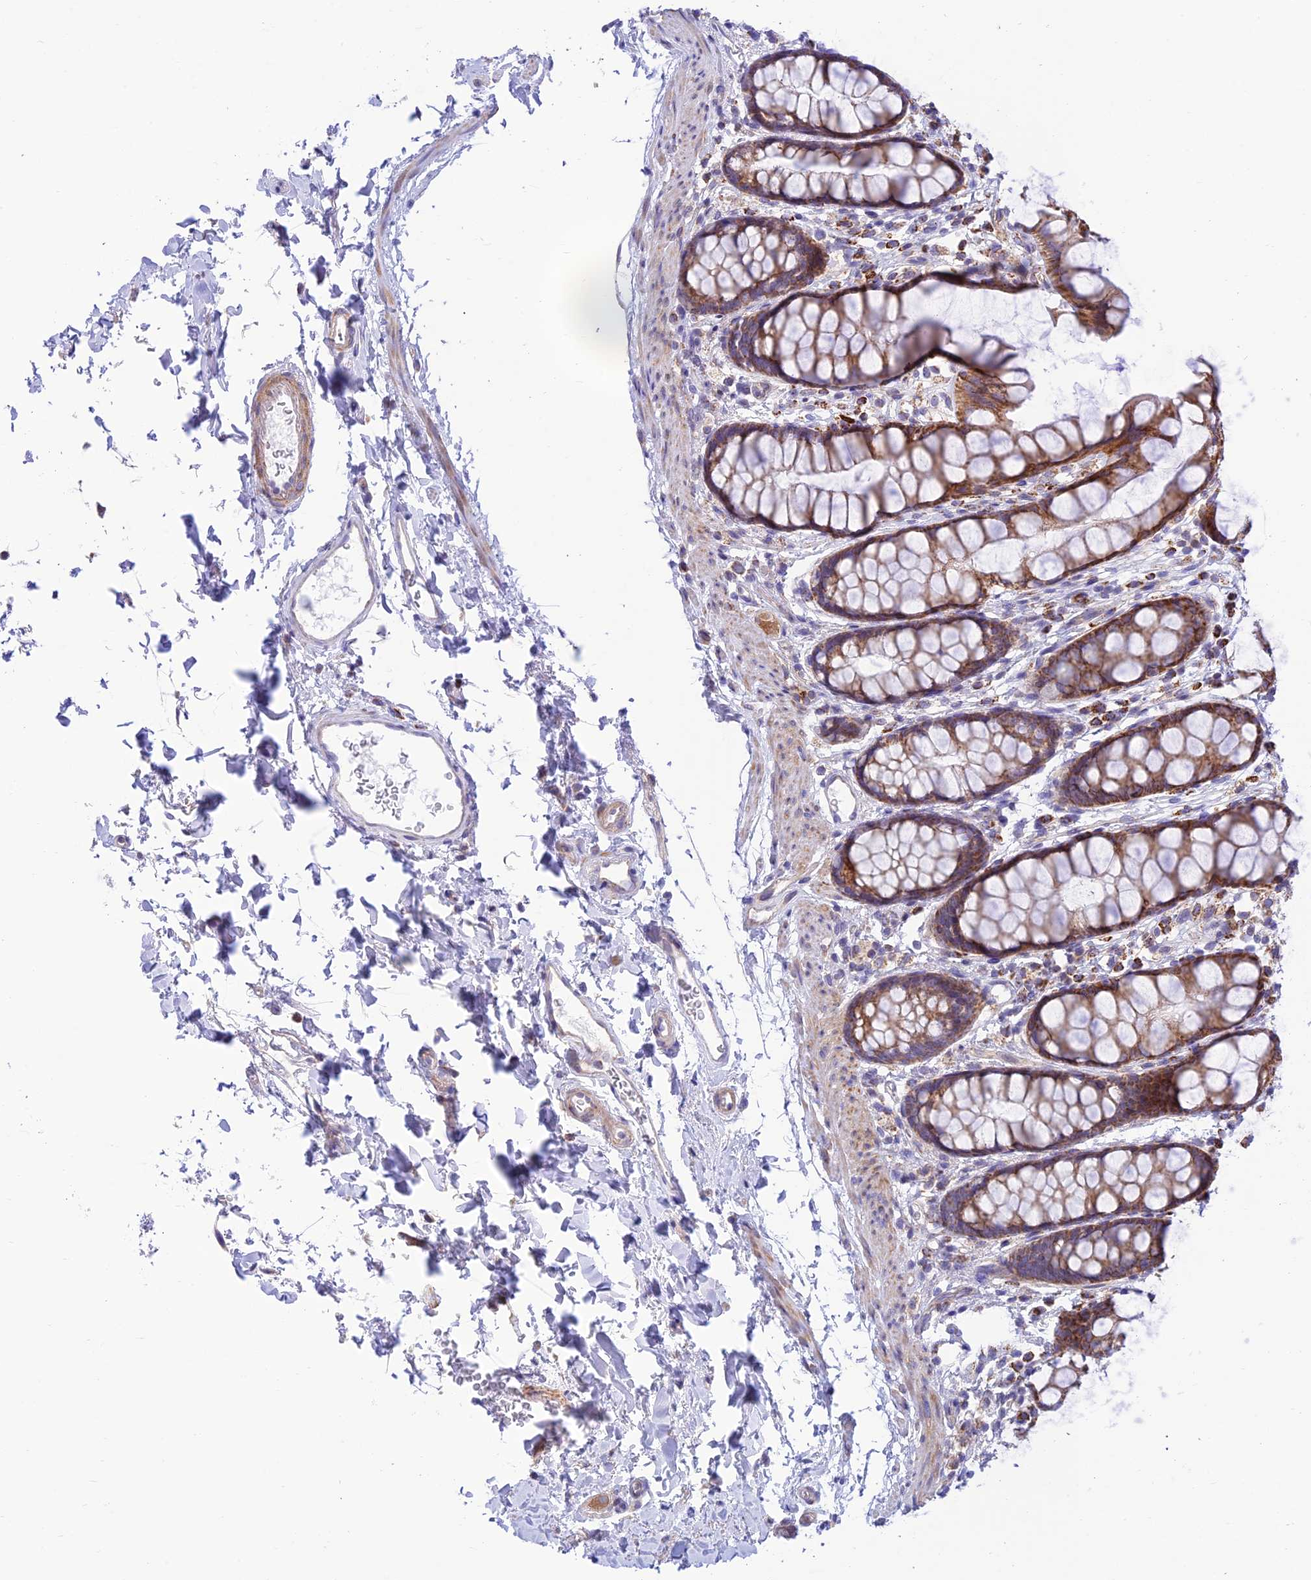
{"staining": {"intensity": "moderate", "quantity": ">75%", "location": "cytoplasmic/membranous"}, "tissue": "rectum", "cell_type": "Glandular cells", "image_type": "normal", "snomed": [{"axis": "morphology", "description": "Normal tissue, NOS"}, {"axis": "topography", "description": "Rectum"}], "caption": "Protein analysis of unremarkable rectum exhibits moderate cytoplasmic/membranous staining in approximately >75% of glandular cells.", "gene": "FAM186B", "patient": {"sex": "female", "age": 65}}